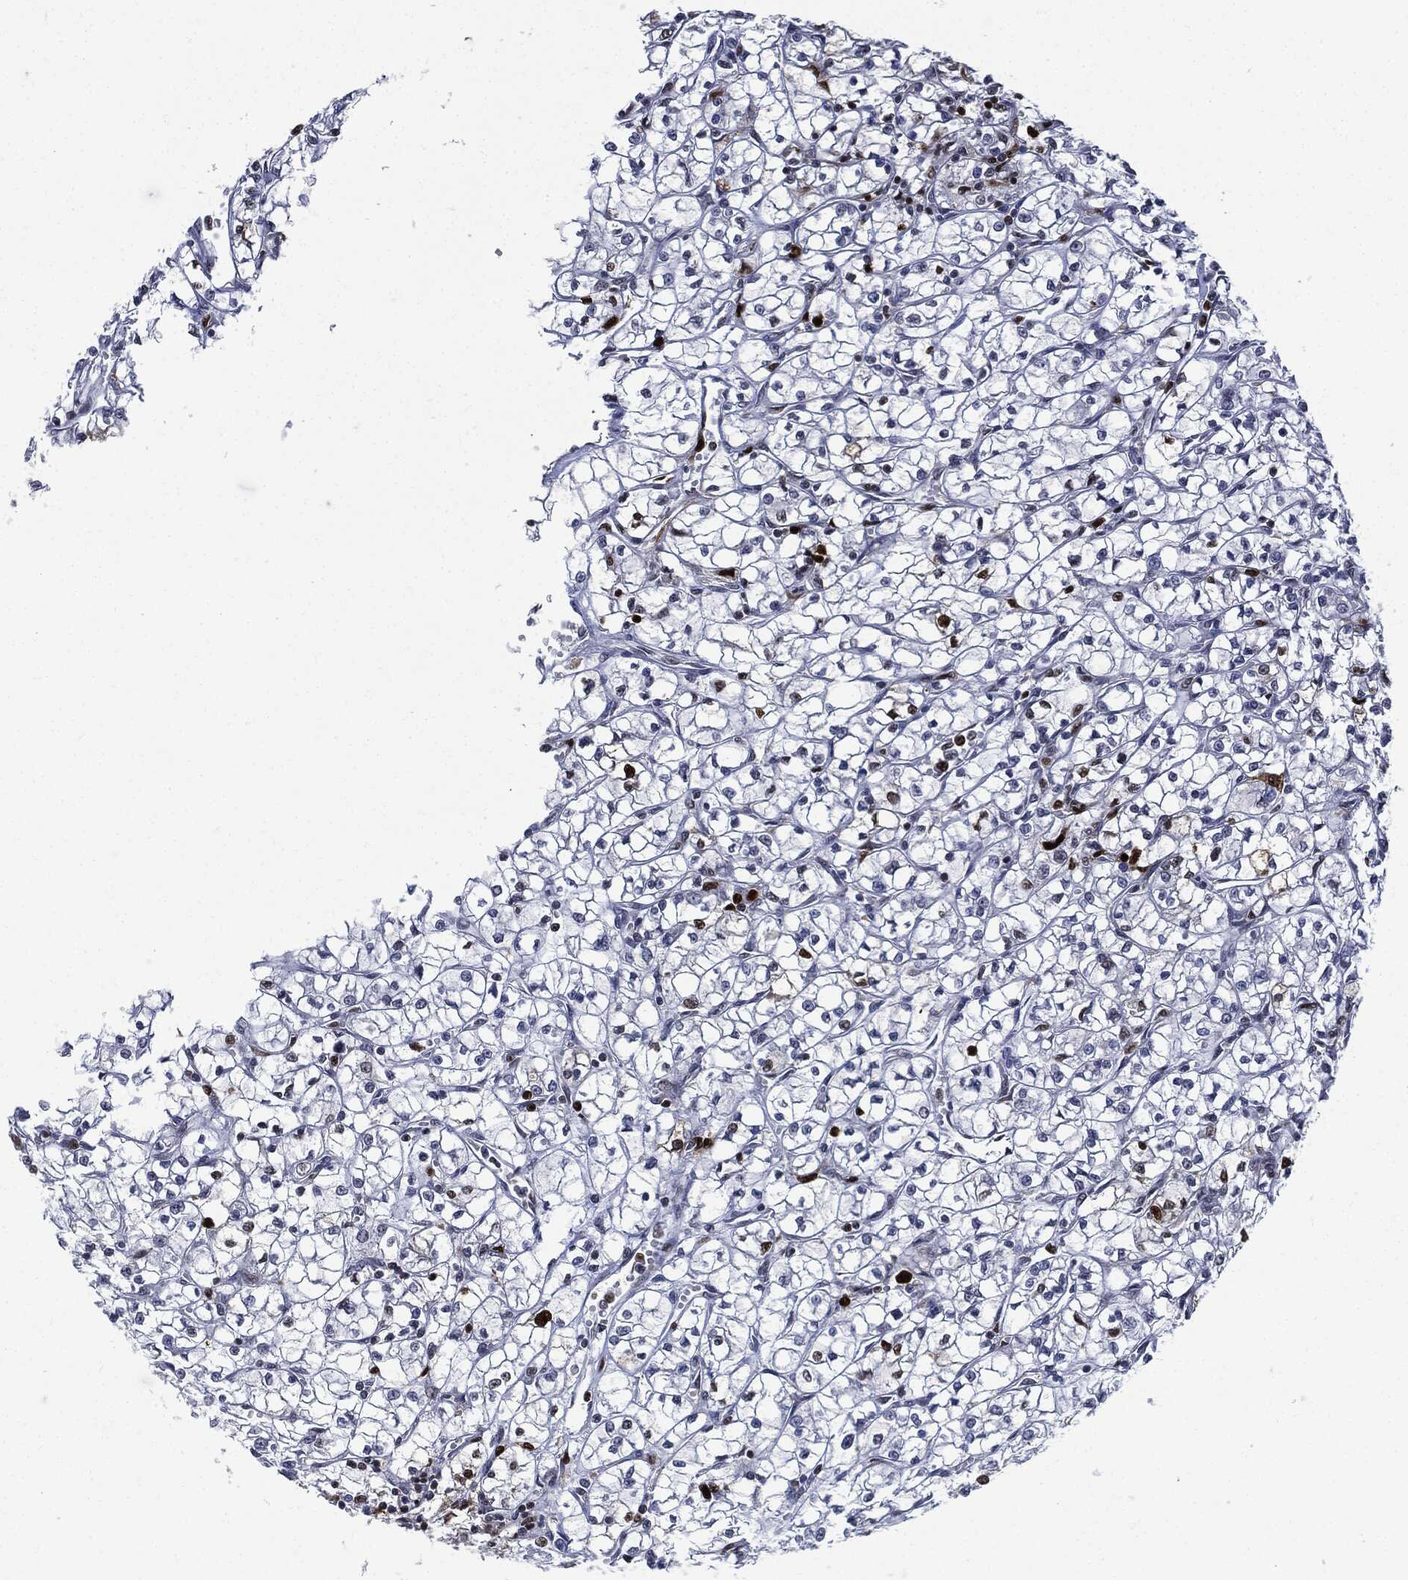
{"staining": {"intensity": "strong", "quantity": "<25%", "location": "nuclear"}, "tissue": "renal cancer", "cell_type": "Tumor cells", "image_type": "cancer", "snomed": [{"axis": "morphology", "description": "Adenocarcinoma, NOS"}, {"axis": "topography", "description": "Kidney"}], "caption": "Protein expression analysis of human renal cancer reveals strong nuclear positivity in approximately <25% of tumor cells.", "gene": "PCNA", "patient": {"sex": "female", "age": 64}}